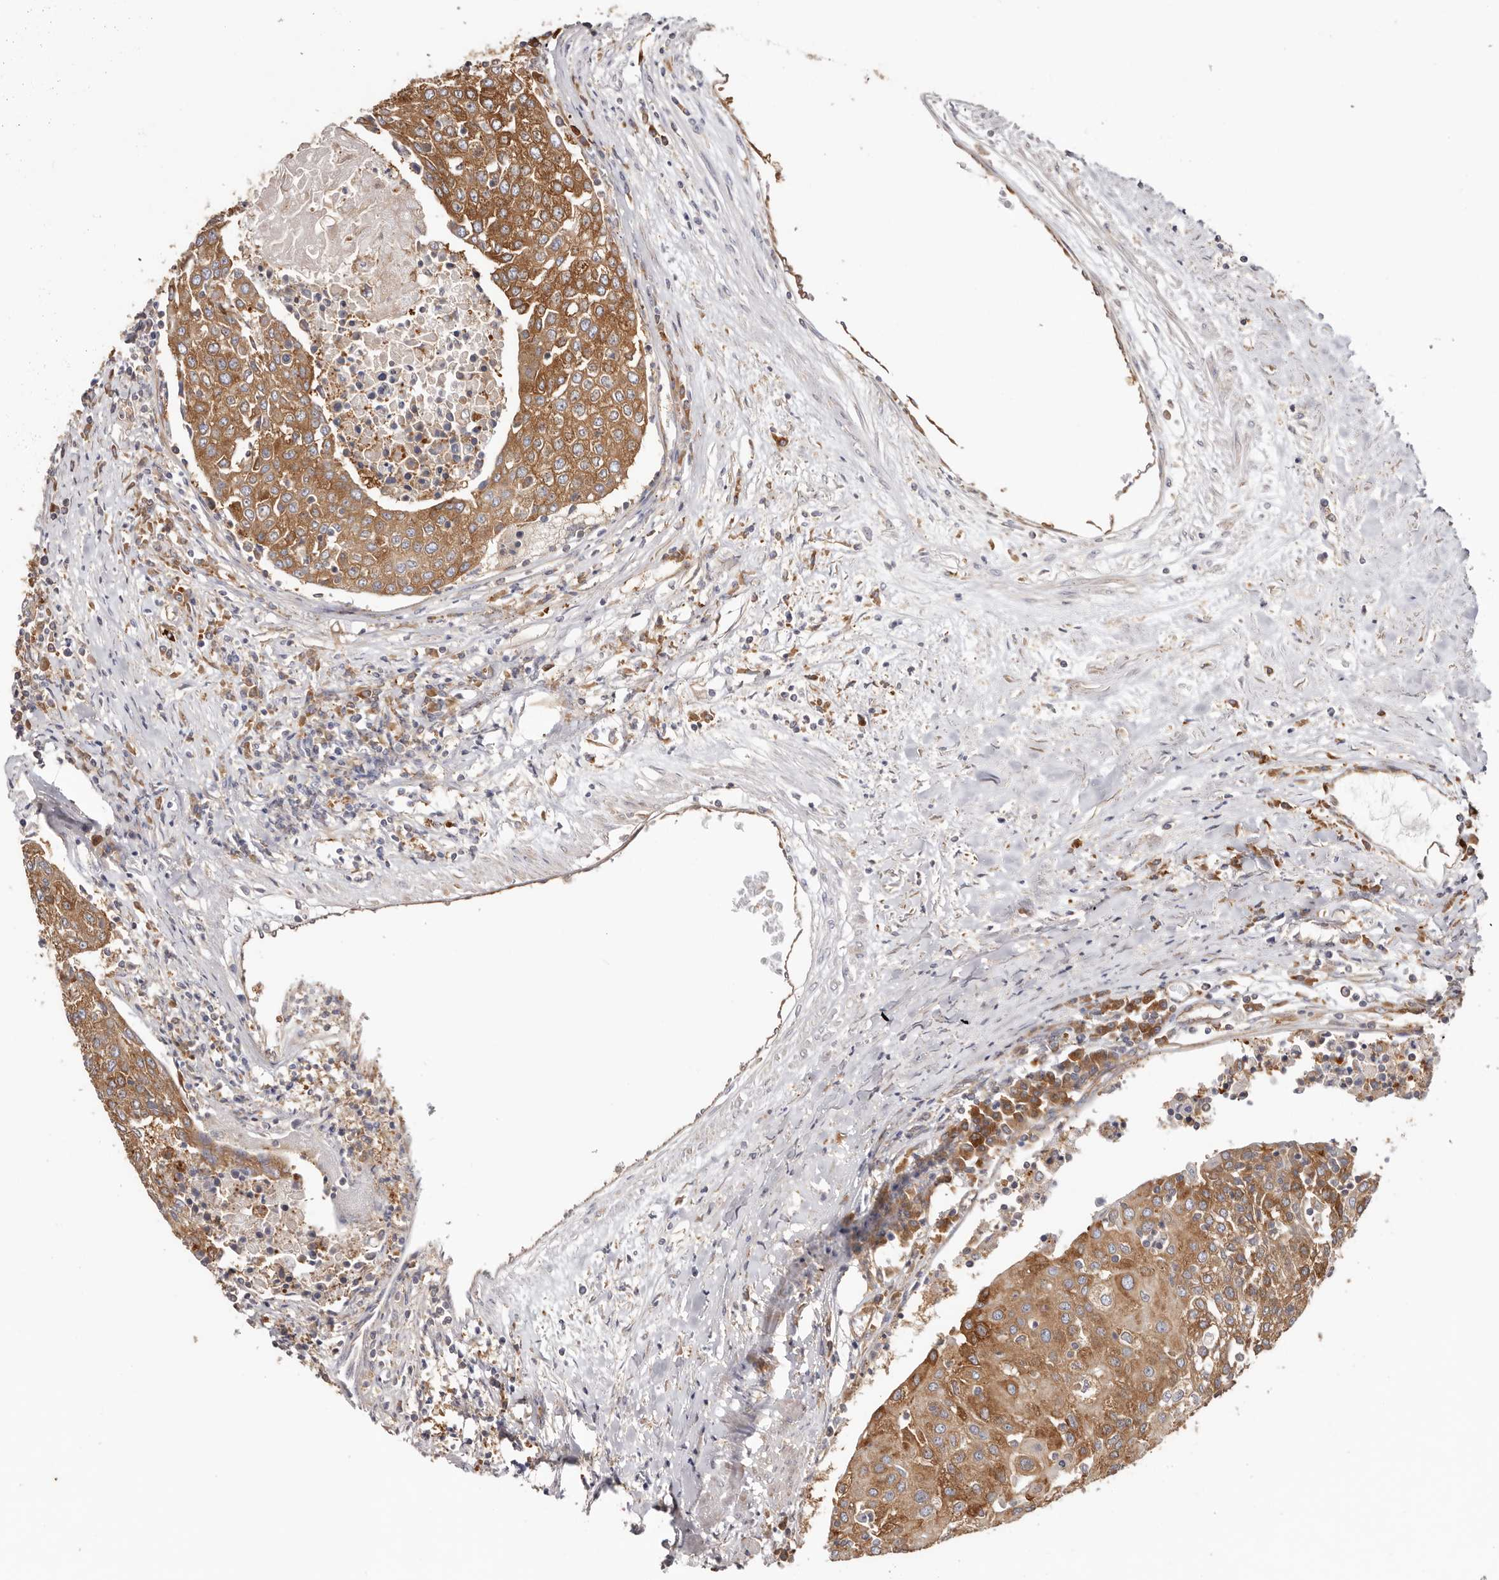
{"staining": {"intensity": "moderate", "quantity": ">75%", "location": "cytoplasmic/membranous"}, "tissue": "urothelial cancer", "cell_type": "Tumor cells", "image_type": "cancer", "snomed": [{"axis": "morphology", "description": "Urothelial carcinoma, High grade"}, {"axis": "topography", "description": "Urinary bladder"}], "caption": "Urothelial cancer stained with IHC reveals moderate cytoplasmic/membranous positivity in approximately >75% of tumor cells.", "gene": "EPRS1", "patient": {"sex": "female", "age": 85}}